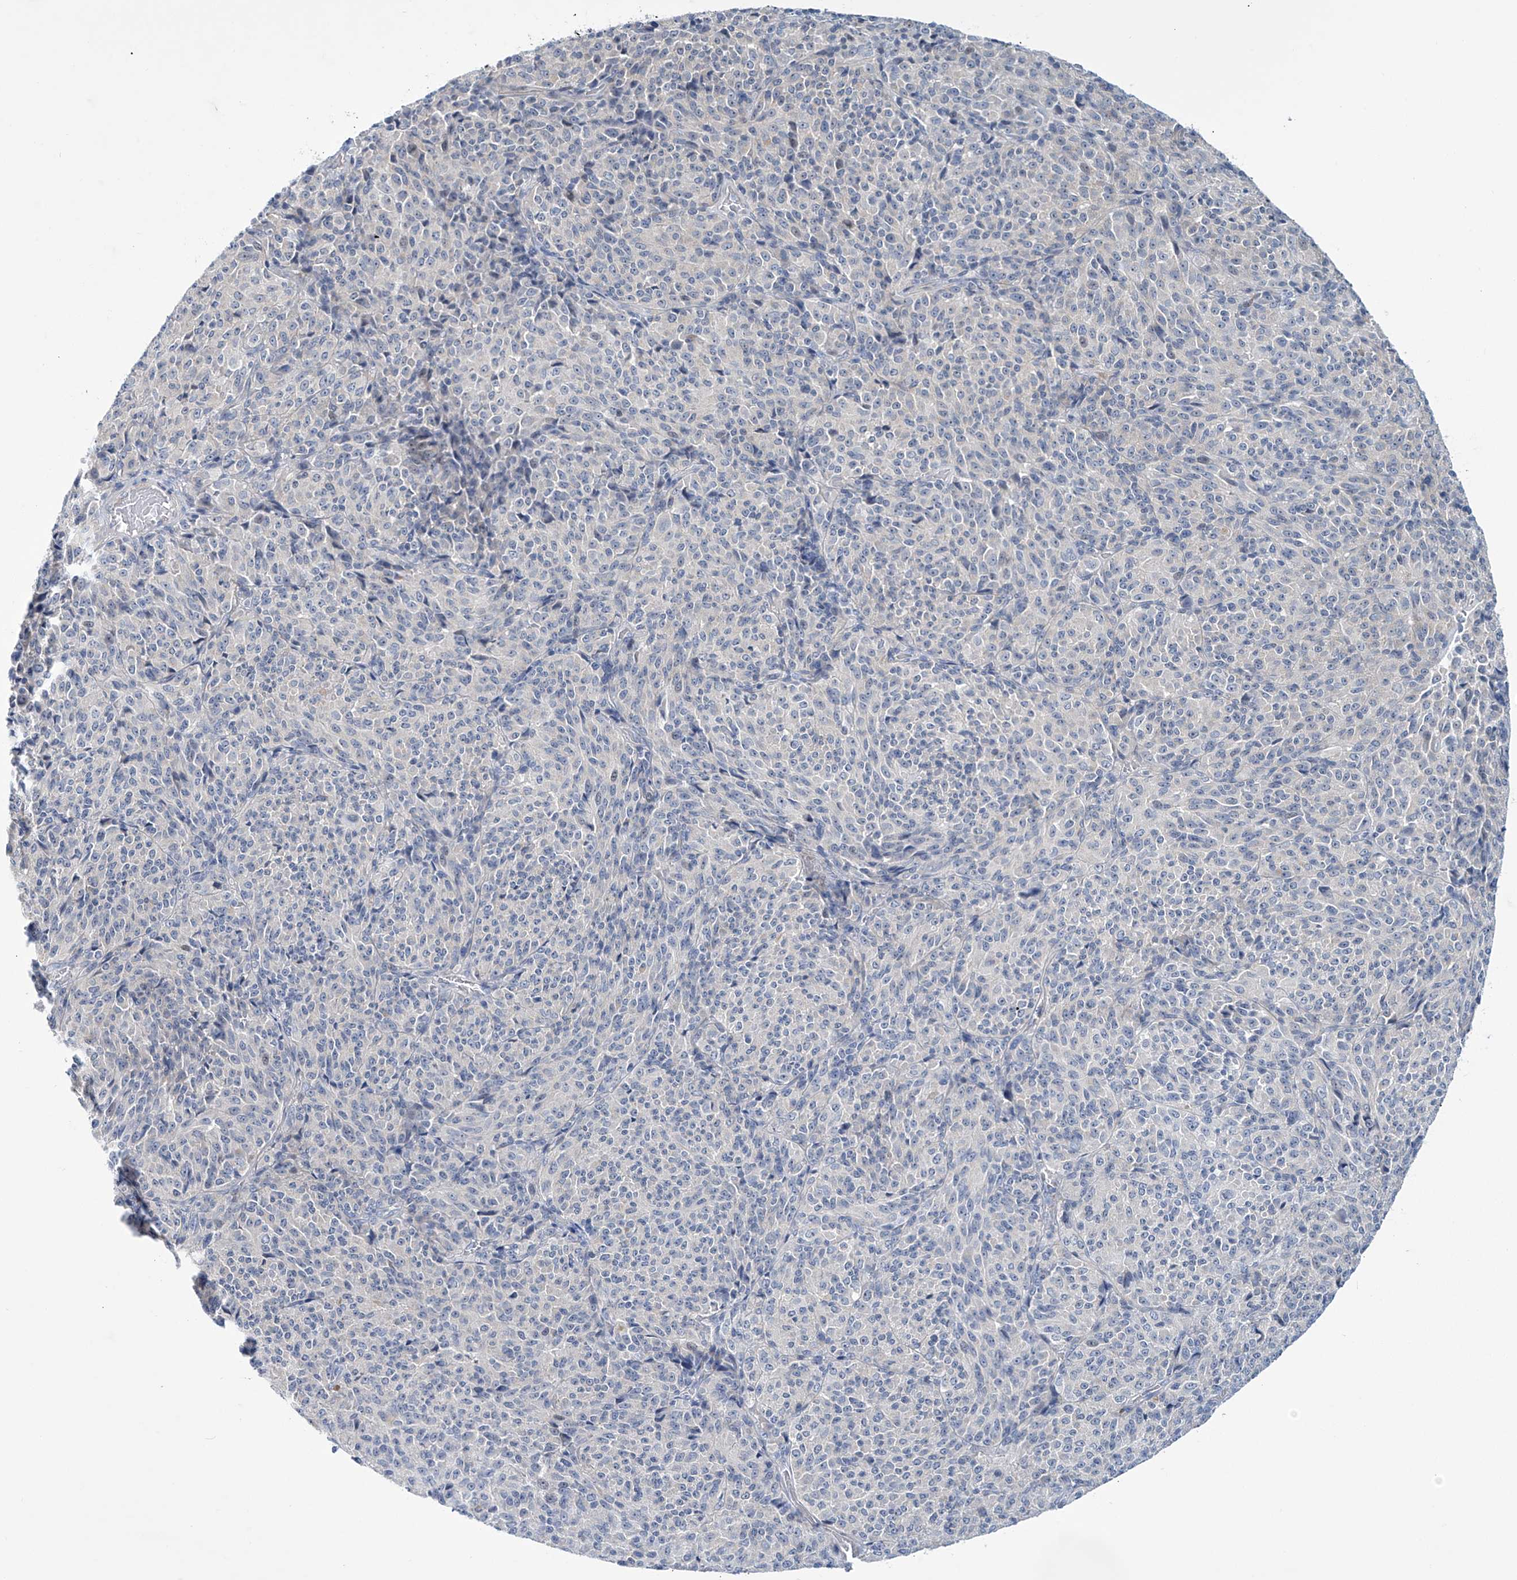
{"staining": {"intensity": "negative", "quantity": "none", "location": "none"}, "tissue": "melanoma", "cell_type": "Tumor cells", "image_type": "cancer", "snomed": [{"axis": "morphology", "description": "Malignant melanoma, Metastatic site"}, {"axis": "topography", "description": "Brain"}], "caption": "Human melanoma stained for a protein using IHC exhibits no positivity in tumor cells.", "gene": "TRIM60", "patient": {"sex": "female", "age": 56}}